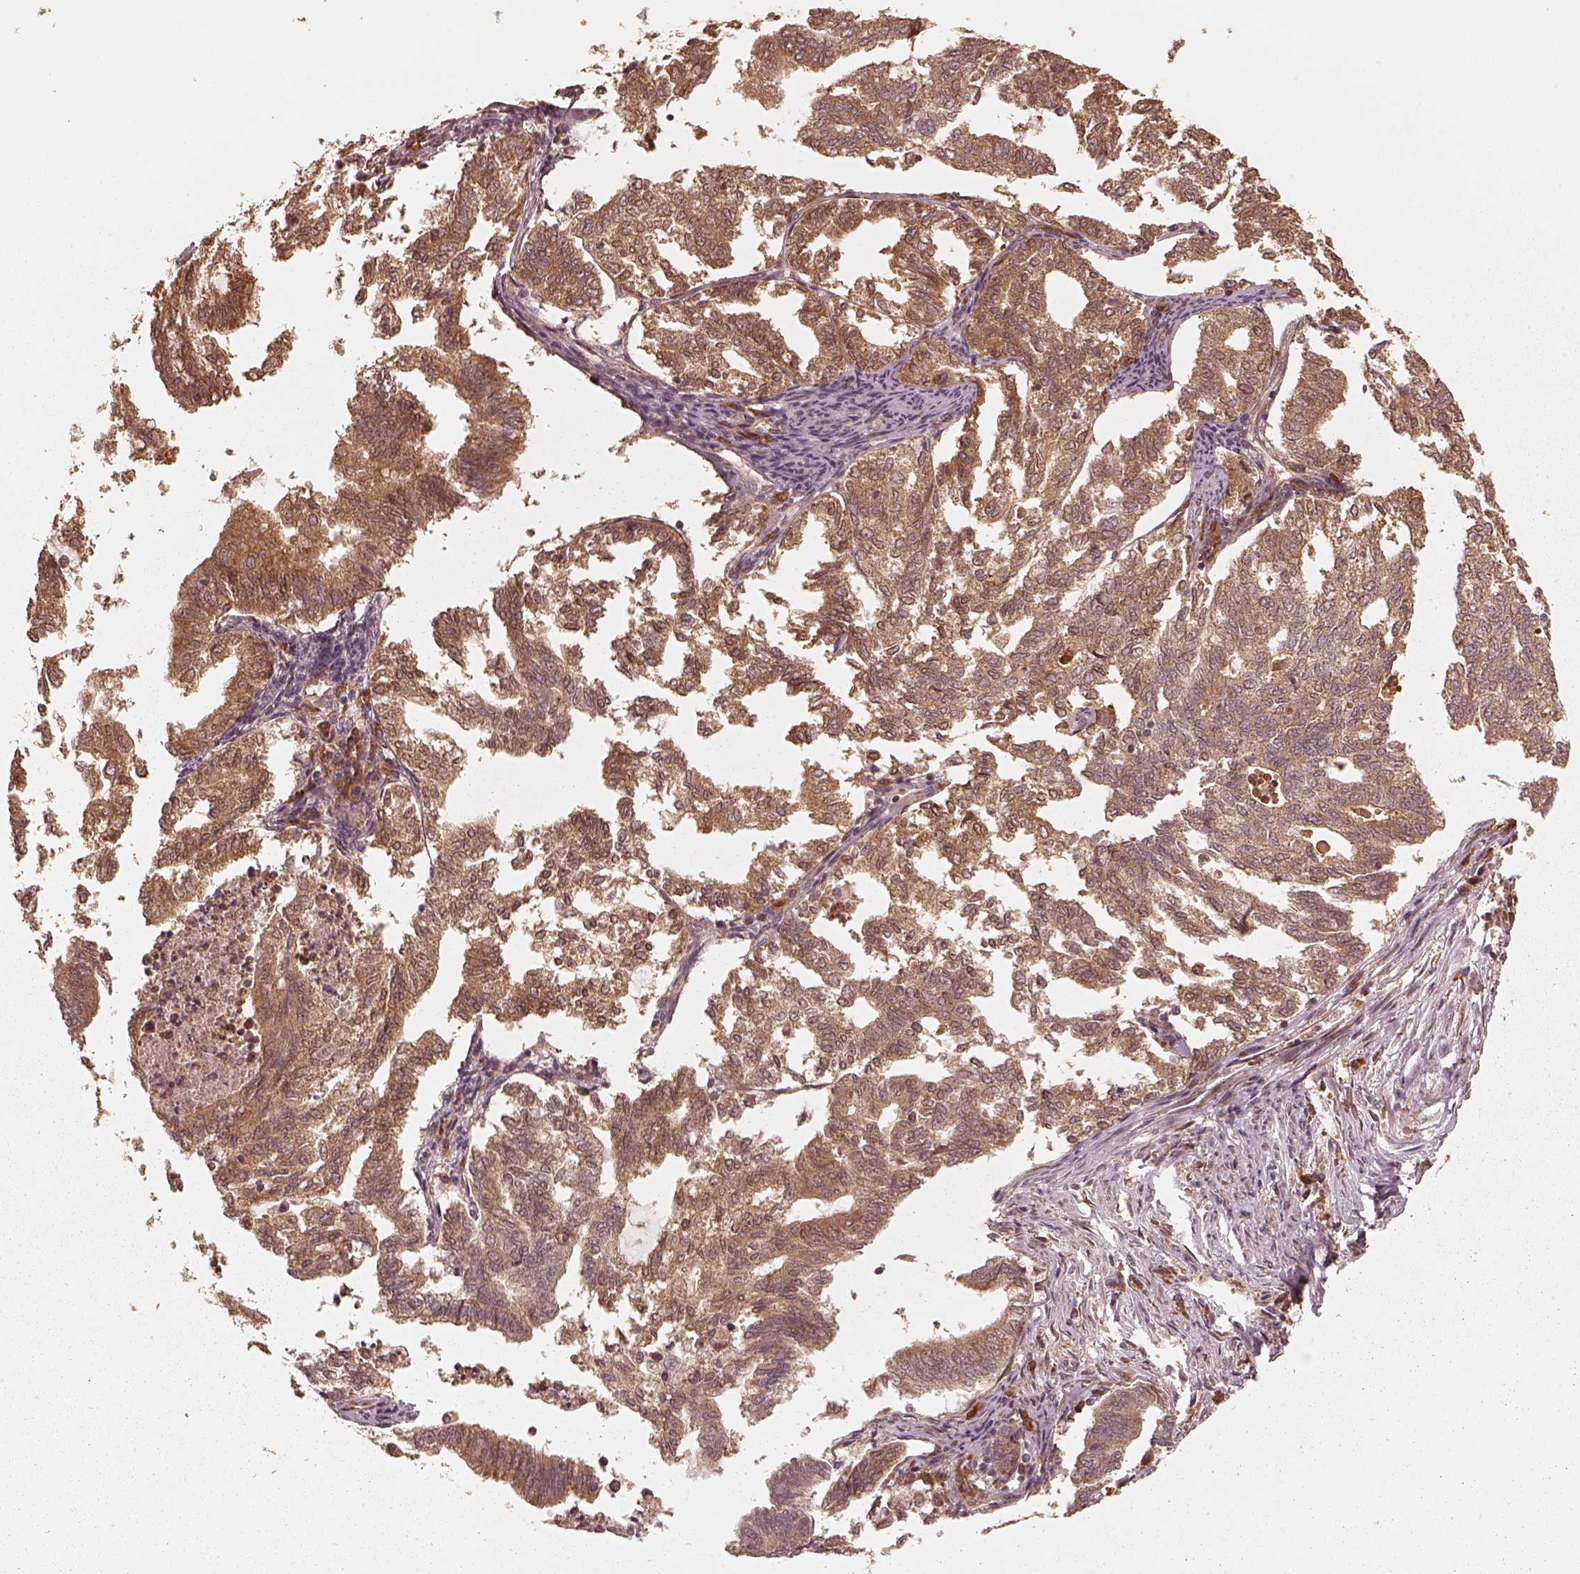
{"staining": {"intensity": "moderate", "quantity": ">75%", "location": "cytoplasmic/membranous"}, "tissue": "endometrial cancer", "cell_type": "Tumor cells", "image_type": "cancer", "snomed": [{"axis": "morphology", "description": "Adenocarcinoma, NOS"}, {"axis": "topography", "description": "Endometrium"}], "caption": "Immunohistochemical staining of adenocarcinoma (endometrial) reveals medium levels of moderate cytoplasmic/membranous protein expression in approximately >75% of tumor cells. (Brightfield microscopy of DAB IHC at high magnification).", "gene": "DNAJC25", "patient": {"sex": "female", "age": 79}}